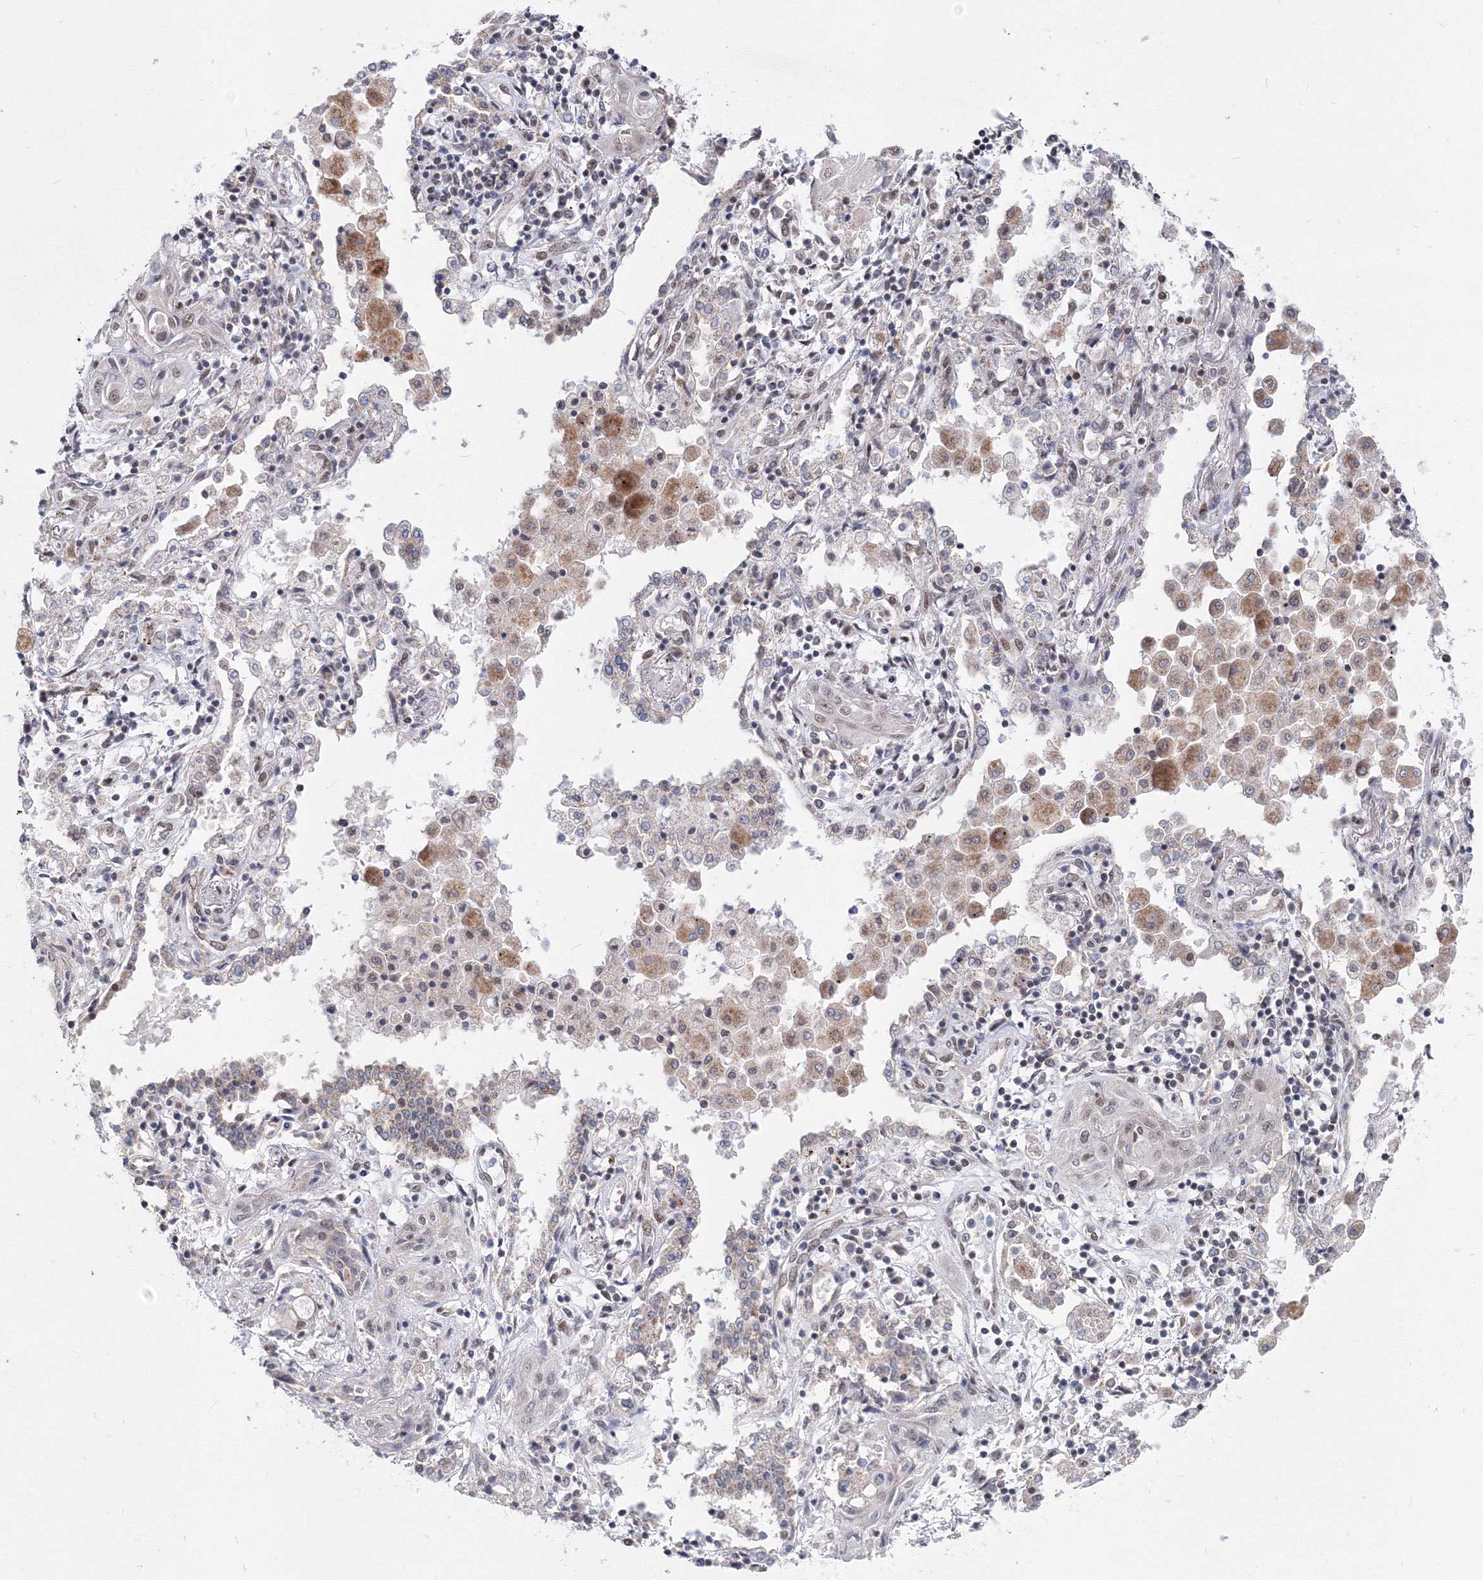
{"staining": {"intensity": "weak", "quantity": "<25%", "location": "cytoplasmic/membranous"}, "tissue": "lung cancer", "cell_type": "Tumor cells", "image_type": "cancer", "snomed": [{"axis": "morphology", "description": "Squamous cell carcinoma, NOS"}, {"axis": "topography", "description": "Lung"}], "caption": "There is no significant expression in tumor cells of squamous cell carcinoma (lung). (Stains: DAB (3,3'-diaminobenzidine) immunohistochemistry with hematoxylin counter stain, Microscopy: brightfield microscopy at high magnification).", "gene": "SF3B6", "patient": {"sex": "female", "age": 47}}